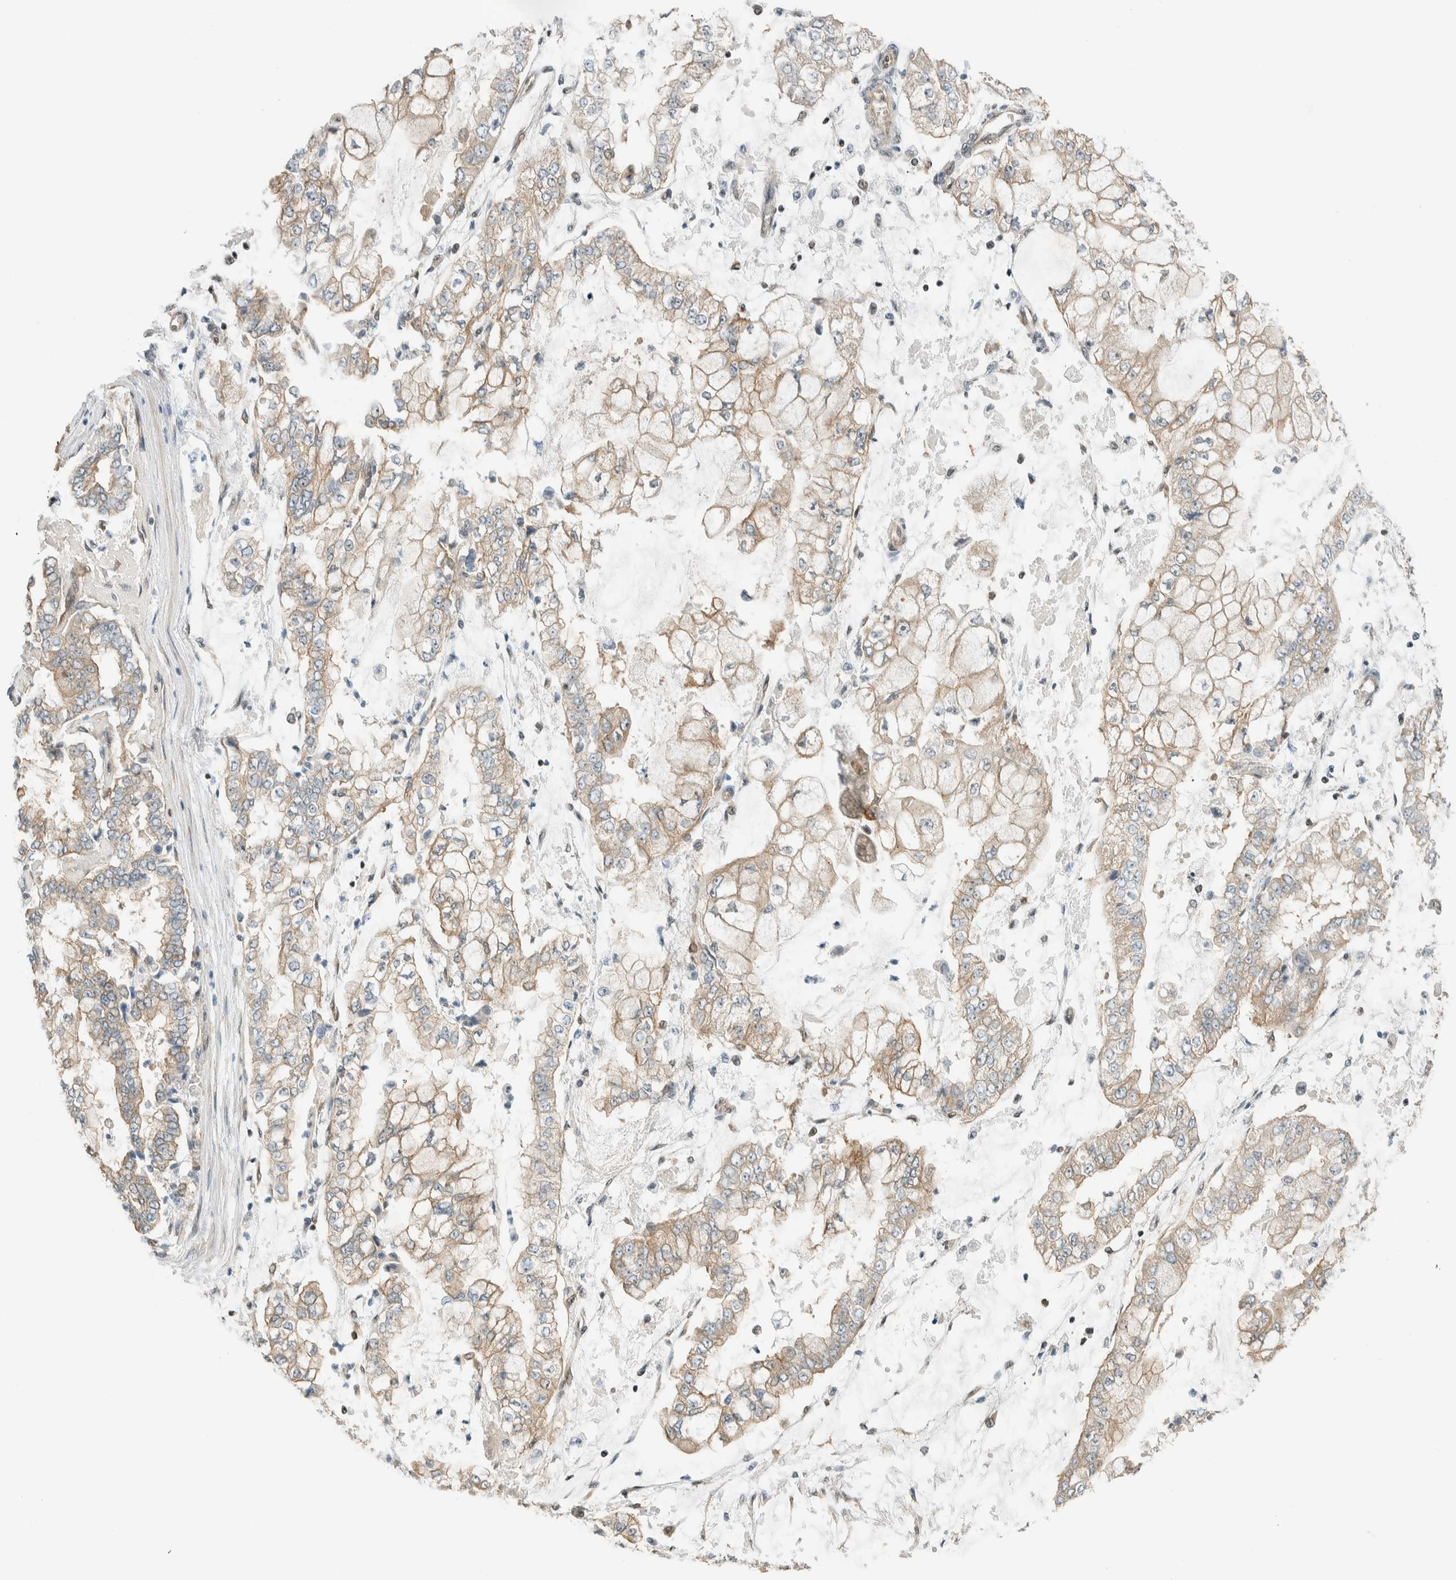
{"staining": {"intensity": "weak", "quantity": ">75%", "location": "cytoplasmic/membranous"}, "tissue": "stomach cancer", "cell_type": "Tumor cells", "image_type": "cancer", "snomed": [{"axis": "morphology", "description": "Adenocarcinoma, NOS"}, {"axis": "topography", "description": "Stomach"}], "caption": "Protein staining of stomach cancer (adenocarcinoma) tissue displays weak cytoplasmic/membranous positivity in about >75% of tumor cells.", "gene": "NIBAN2", "patient": {"sex": "male", "age": 76}}